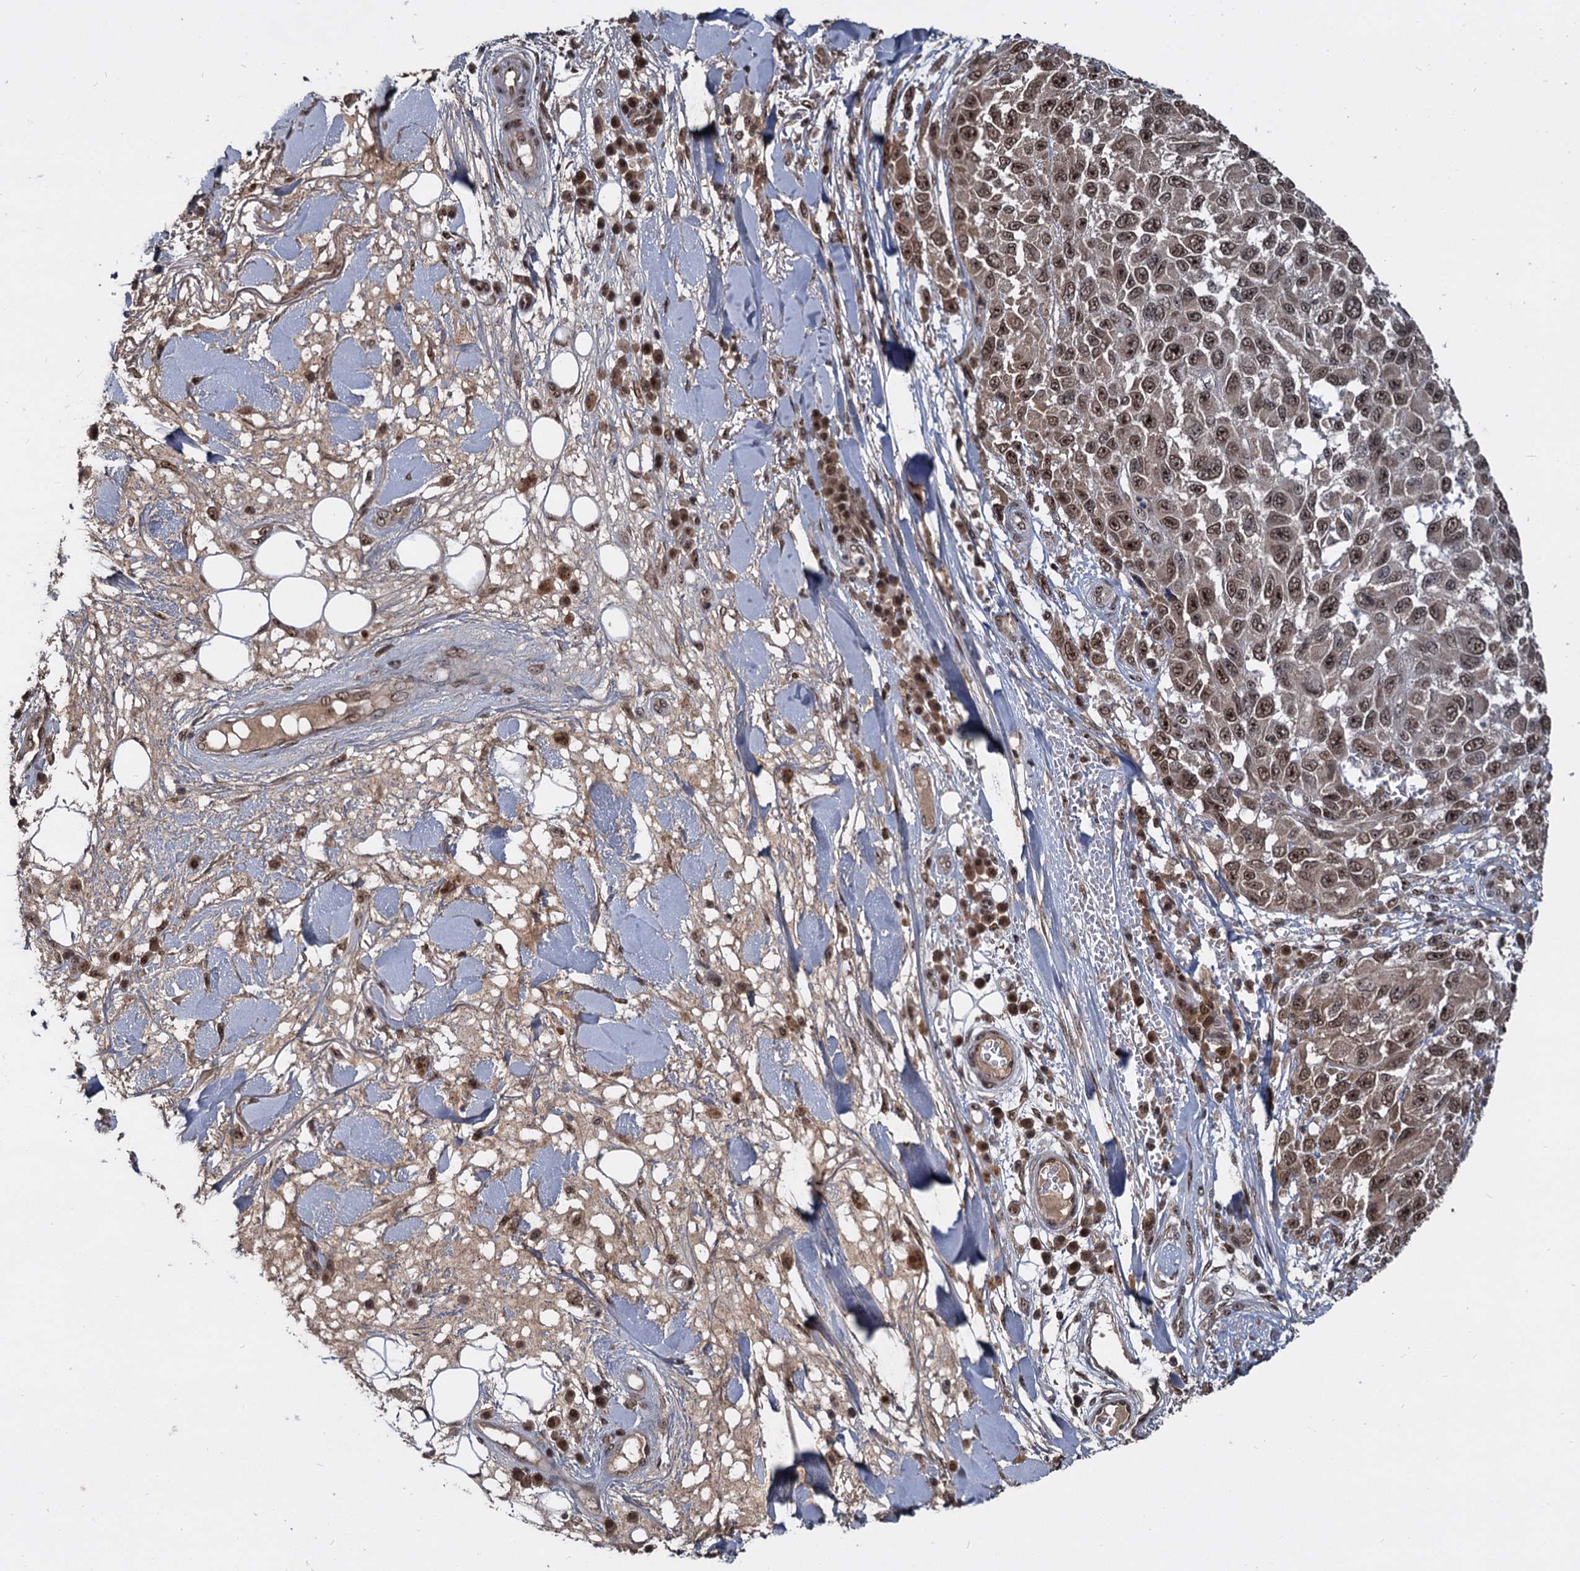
{"staining": {"intensity": "moderate", "quantity": ">75%", "location": "cytoplasmic/membranous,nuclear"}, "tissue": "melanoma", "cell_type": "Tumor cells", "image_type": "cancer", "snomed": [{"axis": "morphology", "description": "Normal tissue, NOS"}, {"axis": "morphology", "description": "Malignant melanoma, NOS"}, {"axis": "topography", "description": "Skin"}], "caption": "Immunohistochemistry of melanoma reveals medium levels of moderate cytoplasmic/membranous and nuclear staining in approximately >75% of tumor cells. The protein is stained brown, and the nuclei are stained in blue (DAB (3,3'-diaminobenzidine) IHC with brightfield microscopy, high magnification).", "gene": "FAM216B", "patient": {"sex": "female", "age": 96}}